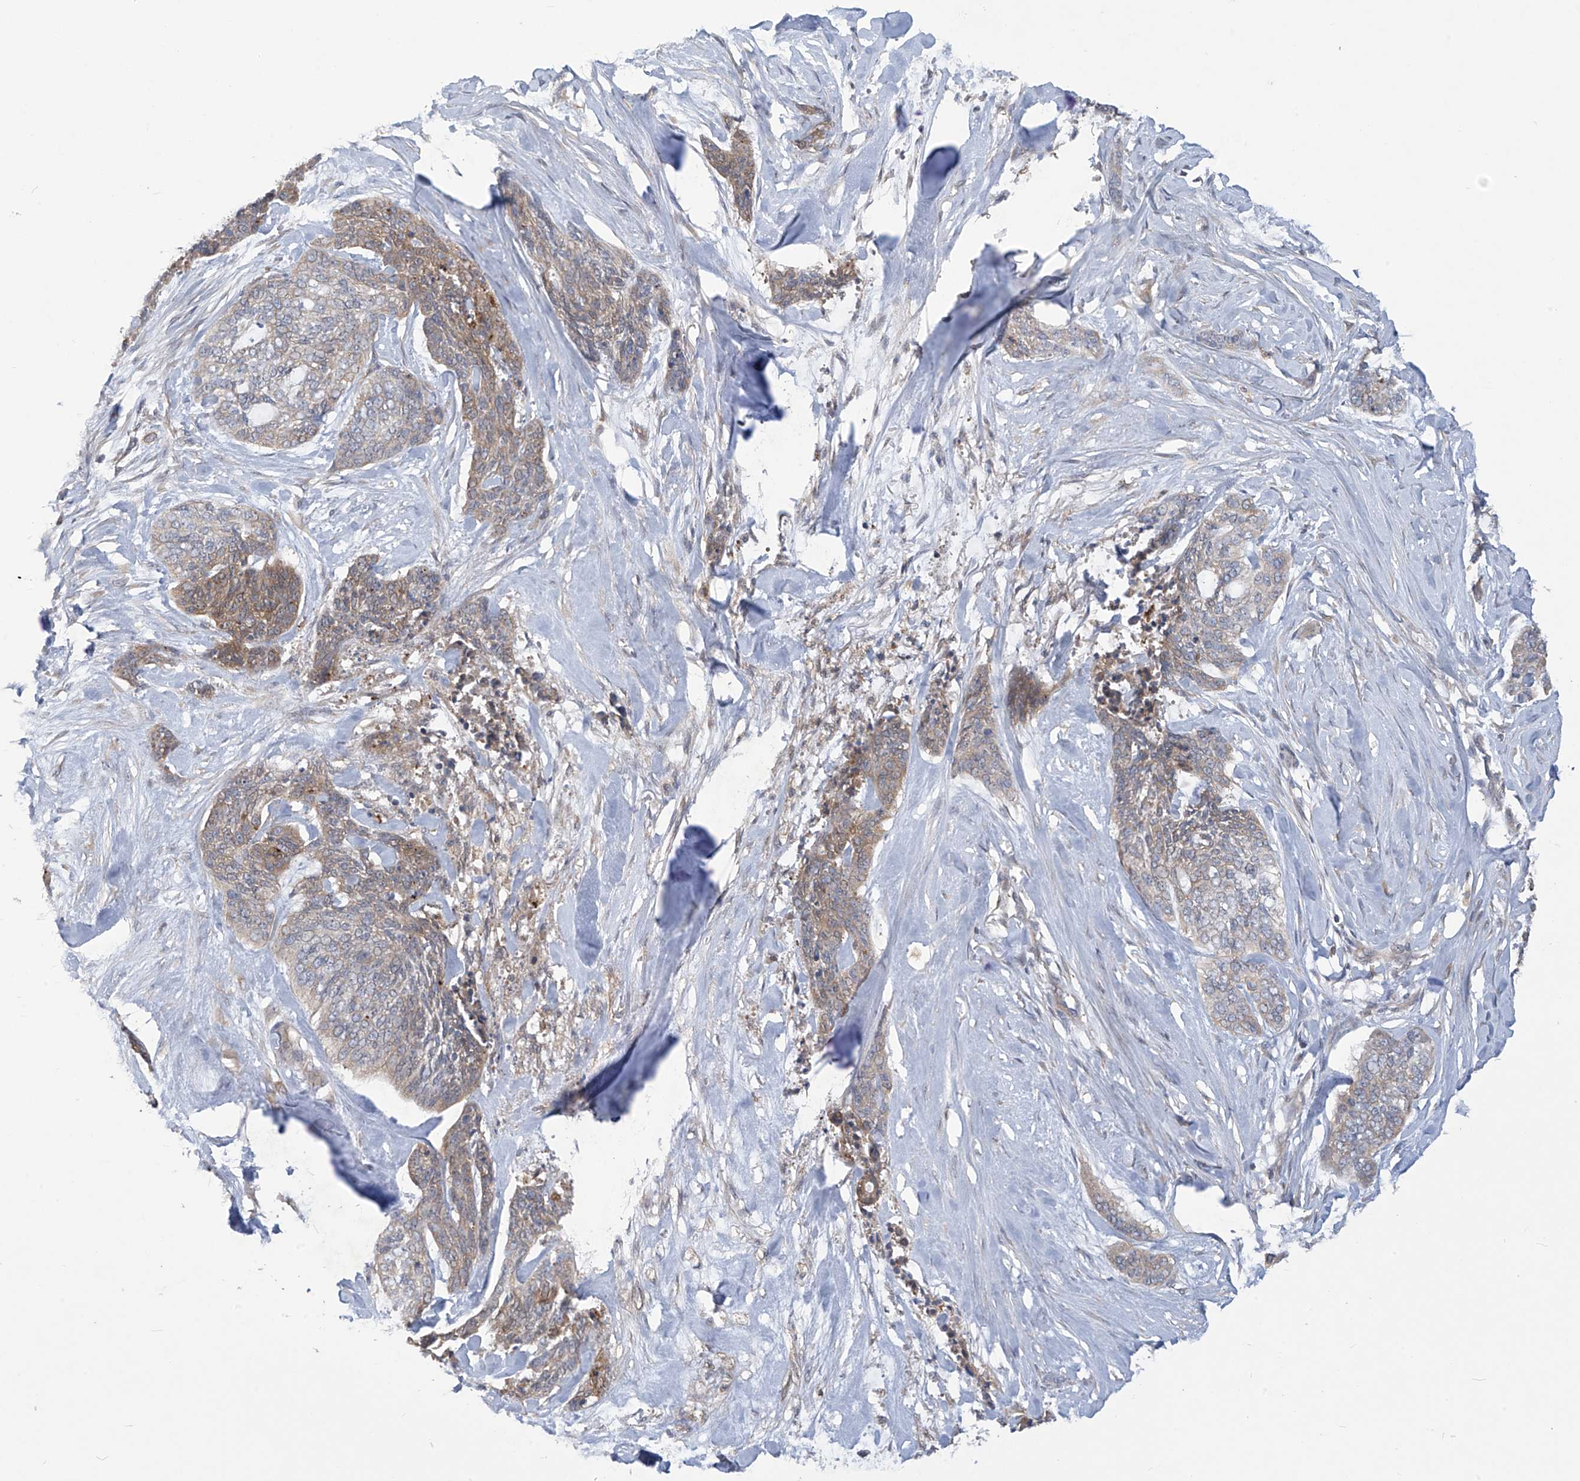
{"staining": {"intensity": "moderate", "quantity": "25%-75%", "location": "cytoplasmic/membranous"}, "tissue": "skin cancer", "cell_type": "Tumor cells", "image_type": "cancer", "snomed": [{"axis": "morphology", "description": "Basal cell carcinoma"}, {"axis": "topography", "description": "Skin"}], "caption": "Skin cancer (basal cell carcinoma) stained with DAB IHC shows medium levels of moderate cytoplasmic/membranous staining in about 25%-75% of tumor cells.", "gene": "ADI1", "patient": {"sex": "female", "age": 64}}